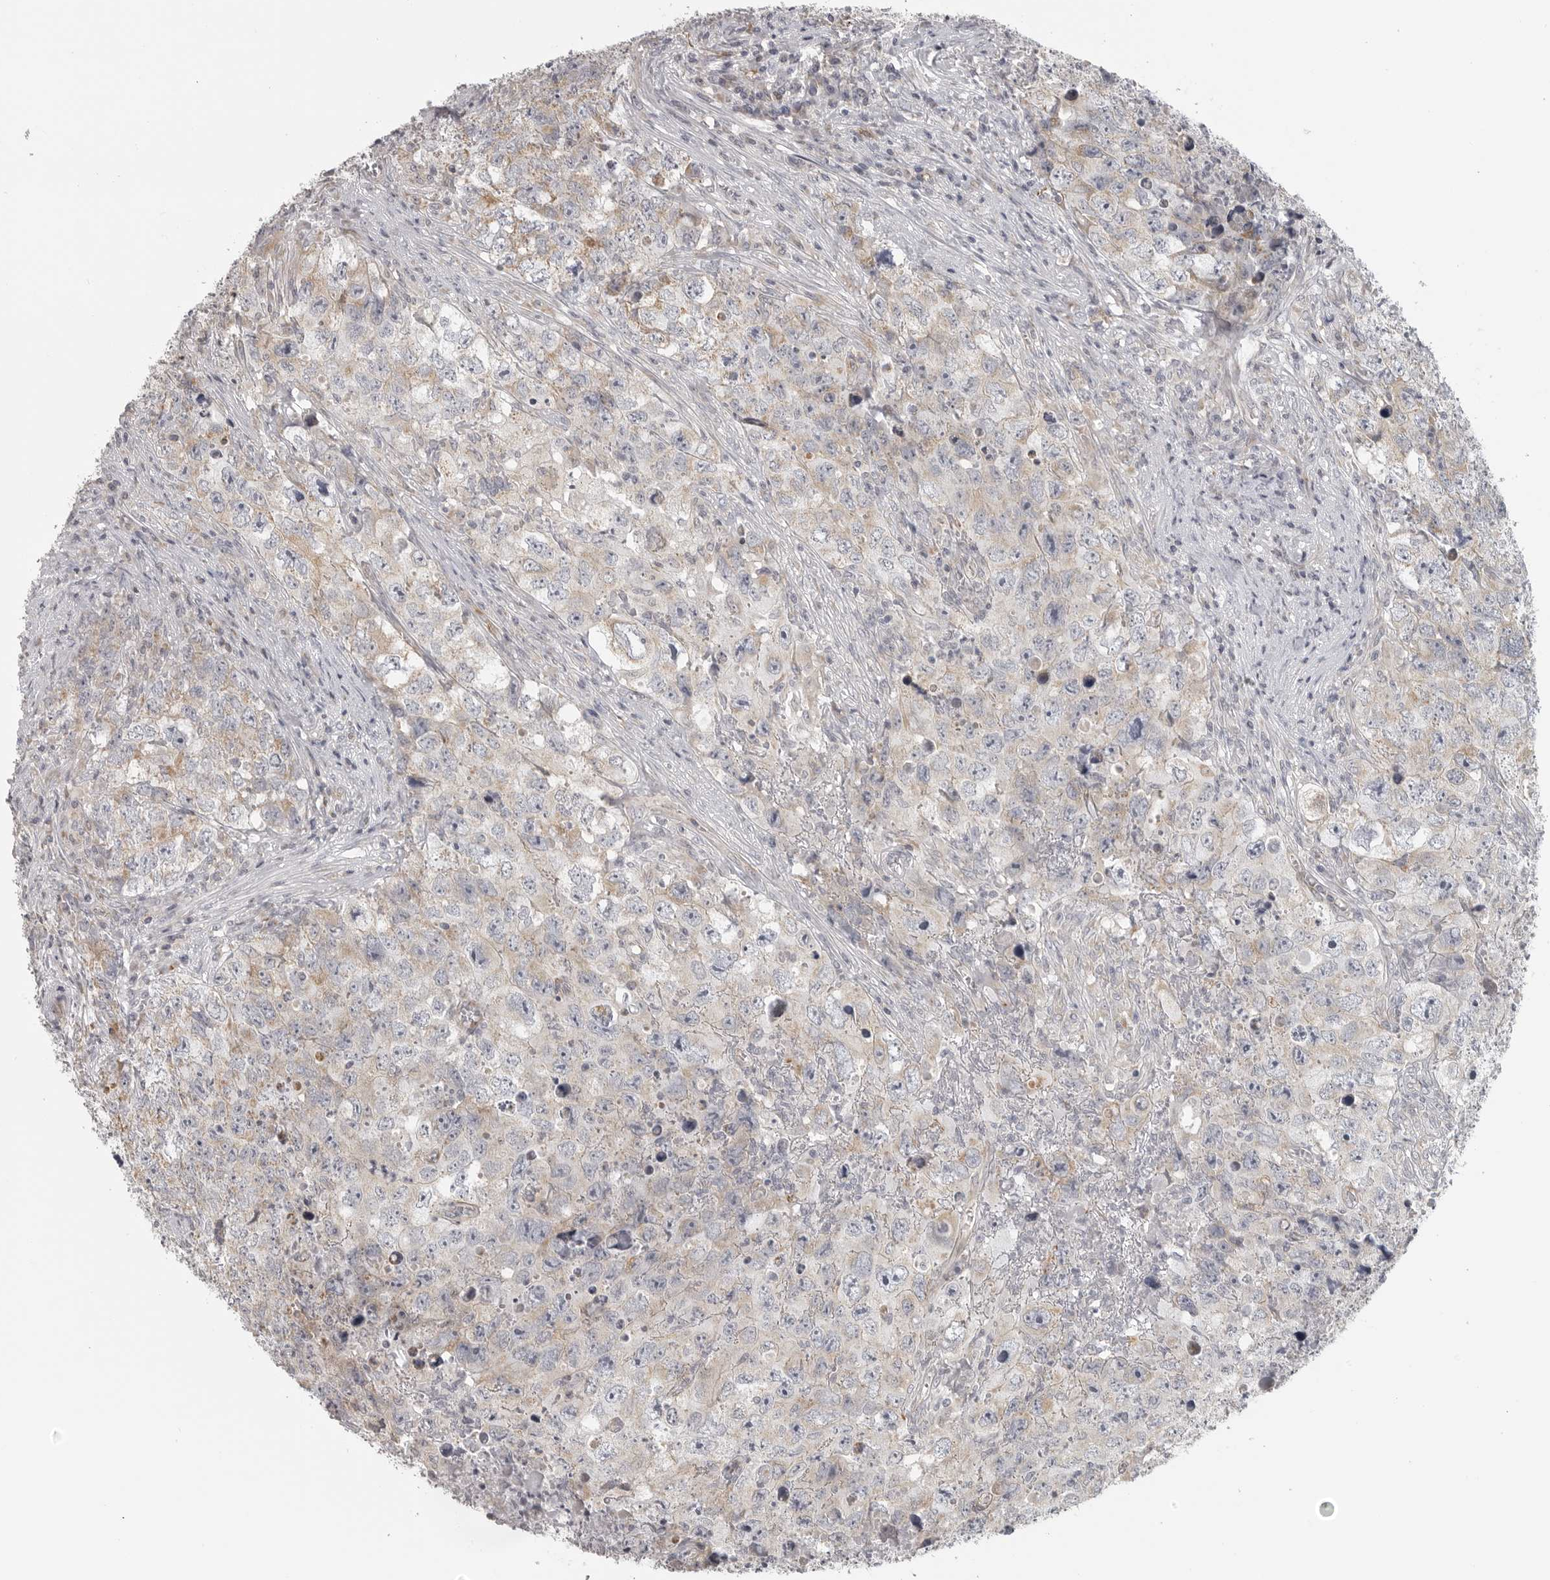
{"staining": {"intensity": "weak", "quantity": "<25%", "location": "cytoplasmic/membranous"}, "tissue": "testis cancer", "cell_type": "Tumor cells", "image_type": "cancer", "snomed": [{"axis": "morphology", "description": "Seminoma, NOS"}, {"axis": "morphology", "description": "Carcinoma, Embryonal, NOS"}, {"axis": "topography", "description": "Testis"}], "caption": "Micrograph shows no significant protein staining in tumor cells of testis seminoma.", "gene": "RXFP3", "patient": {"sex": "male", "age": 43}}